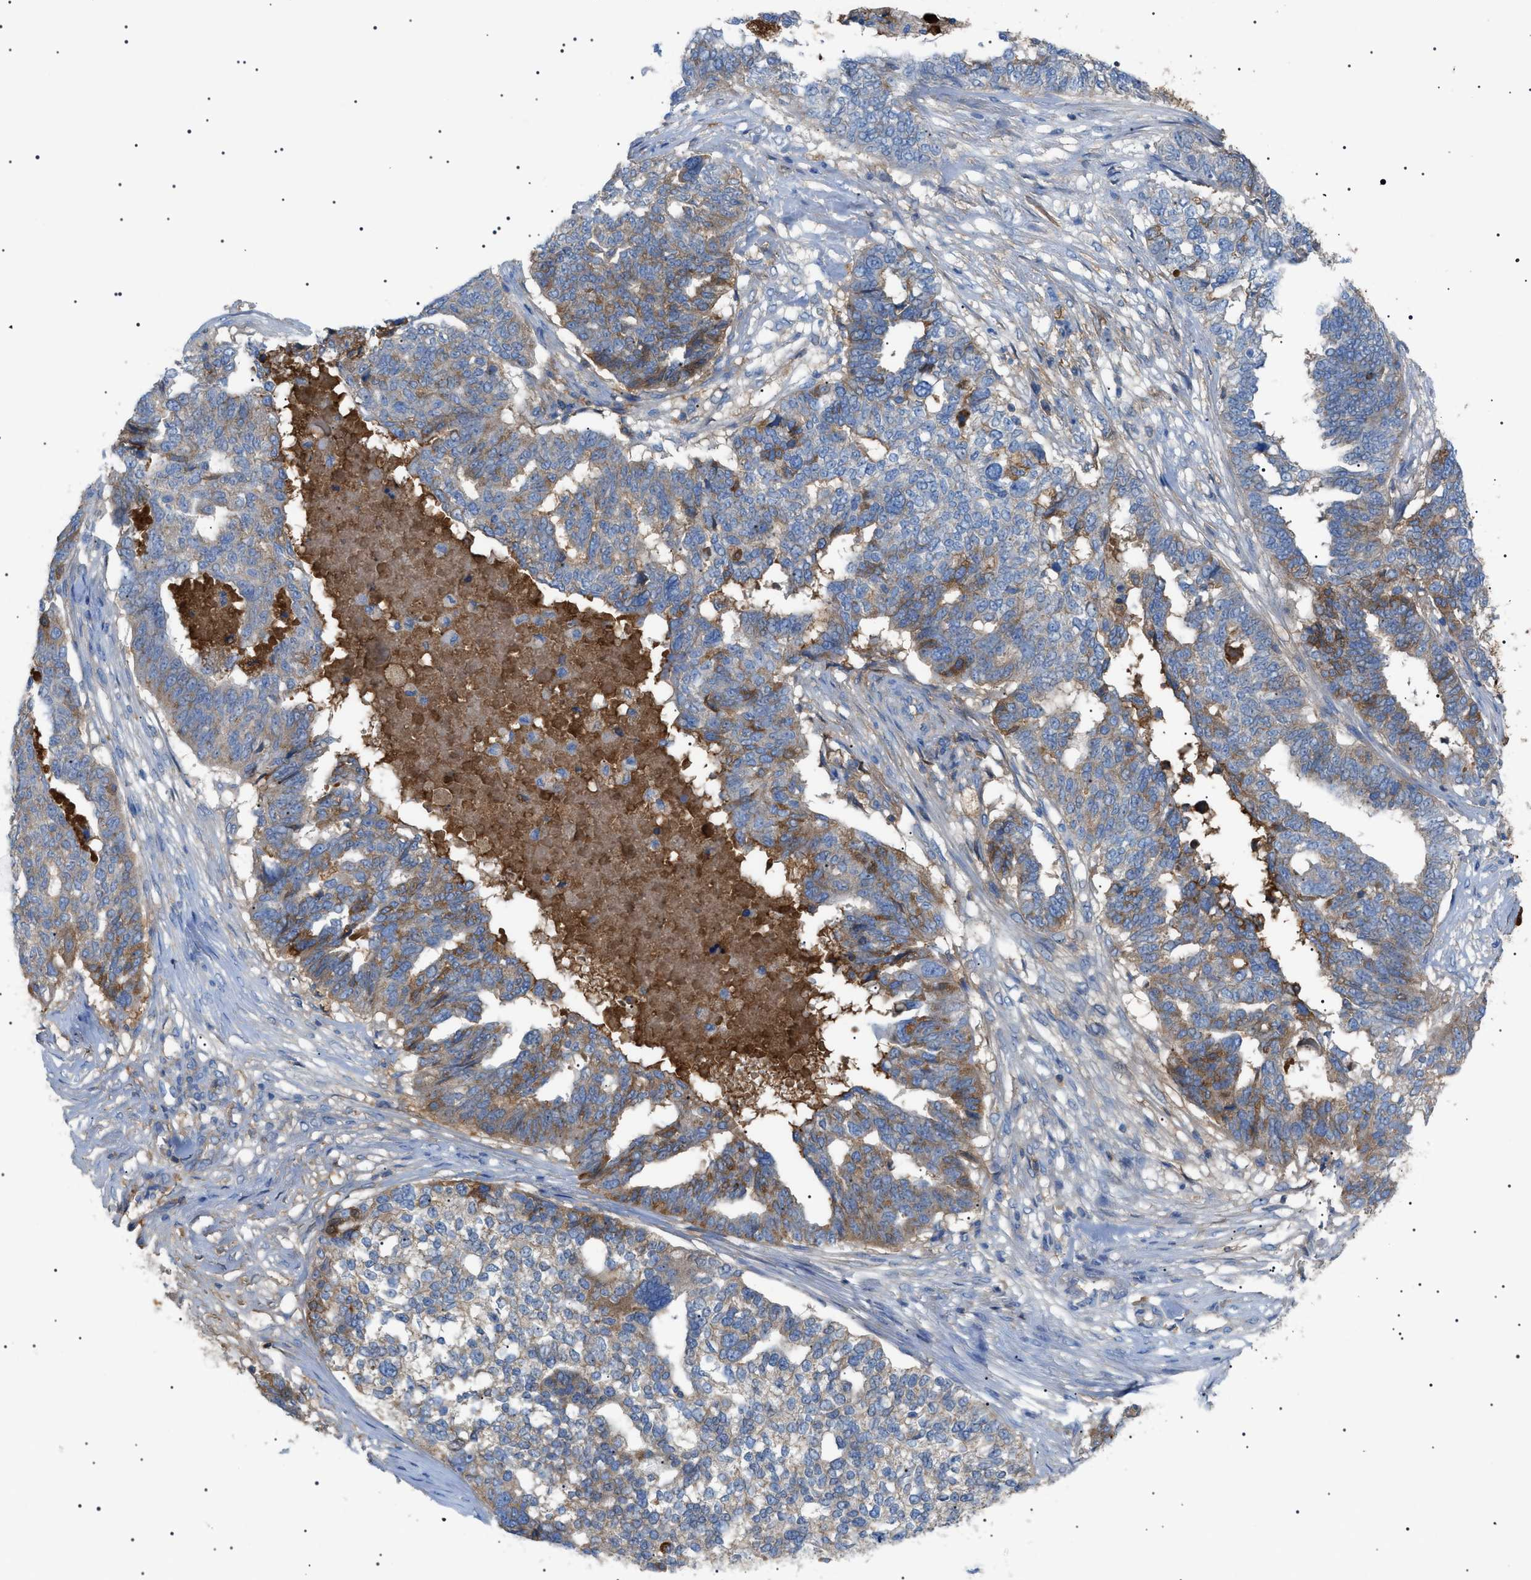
{"staining": {"intensity": "weak", "quantity": "25%-75%", "location": "cytoplasmic/membranous"}, "tissue": "ovarian cancer", "cell_type": "Tumor cells", "image_type": "cancer", "snomed": [{"axis": "morphology", "description": "Cystadenocarcinoma, serous, NOS"}, {"axis": "topography", "description": "Ovary"}], "caption": "A brown stain shows weak cytoplasmic/membranous positivity of a protein in human ovarian serous cystadenocarcinoma tumor cells.", "gene": "LPA", "patient": {"sex": "female", "age": 59}}